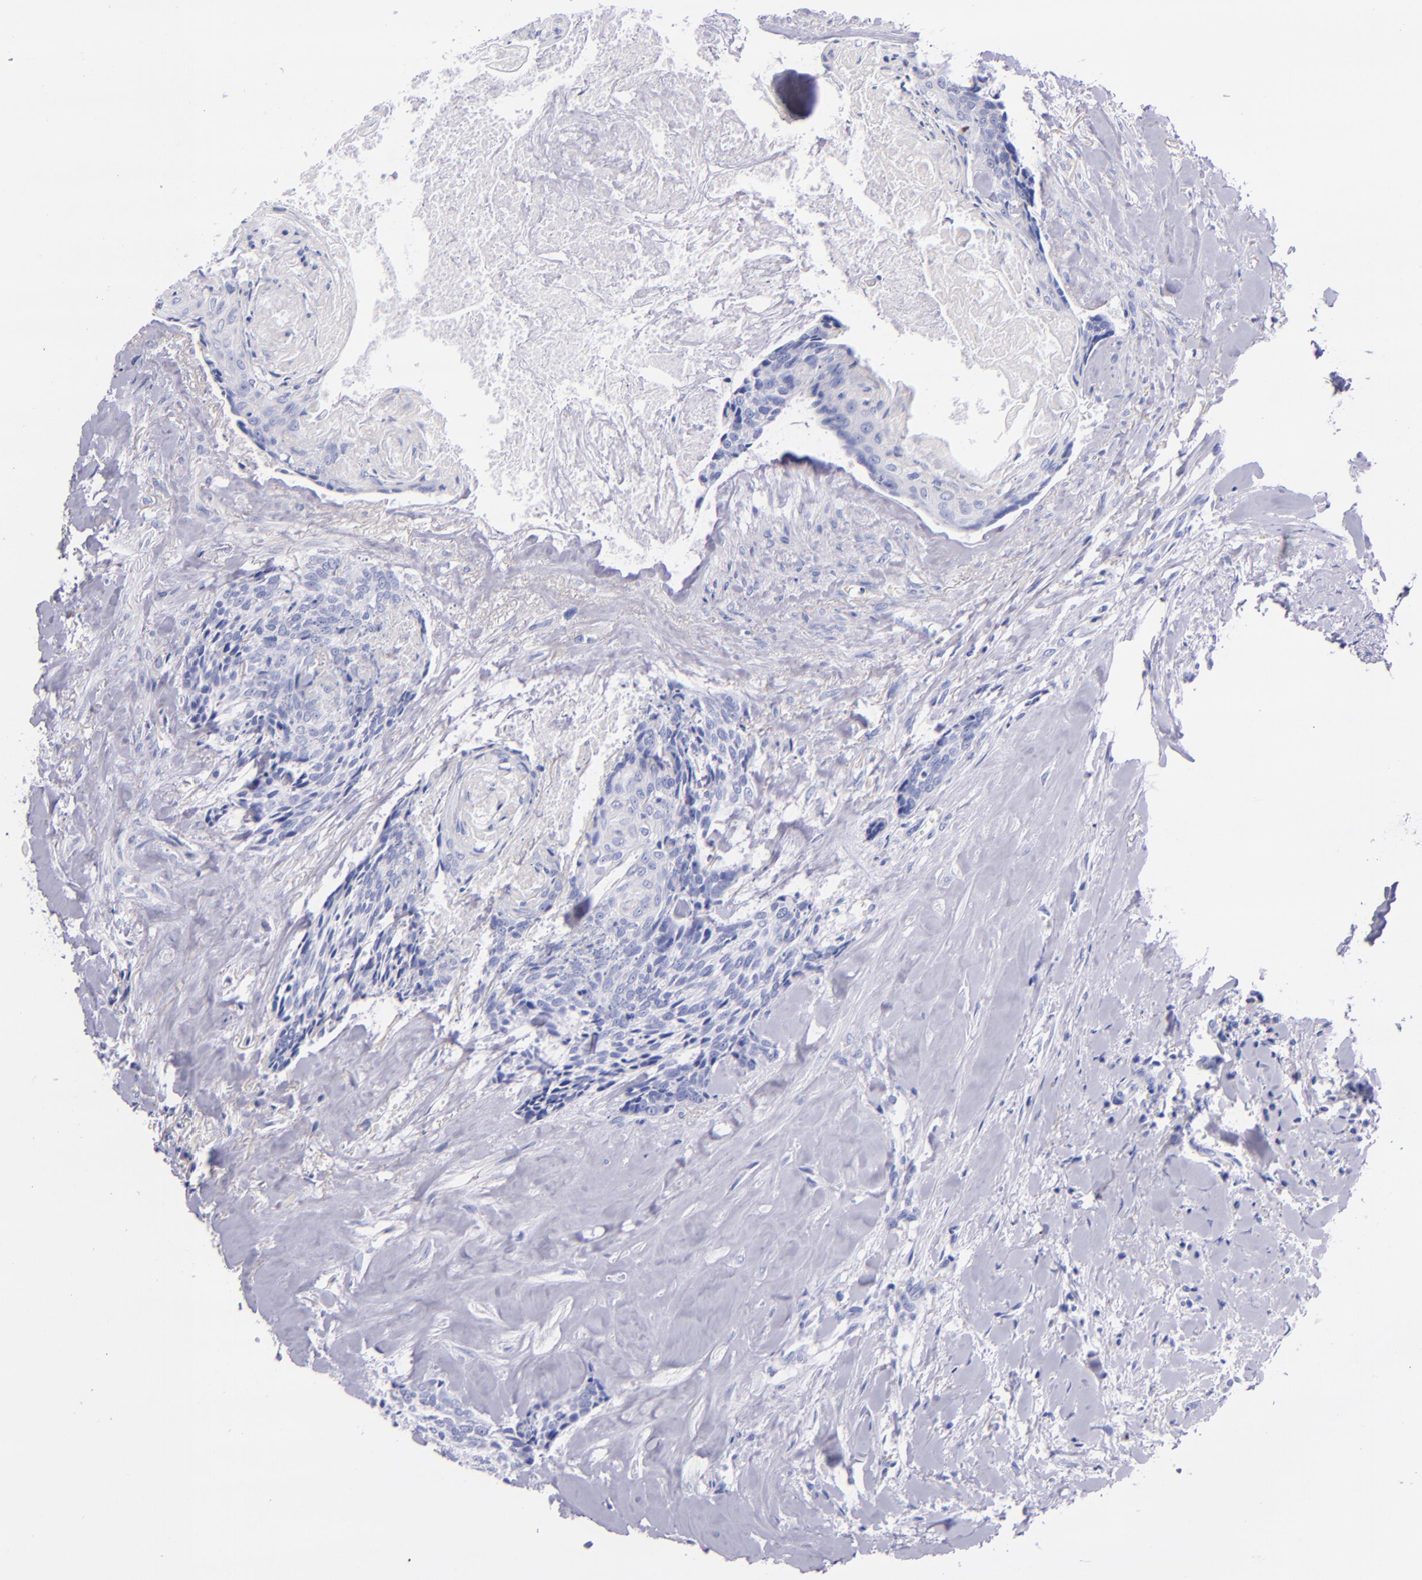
{"staining": {"intensity": "negative", "quantity": "none", "location": "none"}, "tissue": "head and neck cancer", "cell_type": "Tumor cells", "image_type": "cancer", "snomed": [{"axis": "morphology", "description": "Squamous cell carcinoma, NOS"}, {"axis": "topography", "description": "Salivary gland"}, {"axis": "topography", "description": "Head-Neck"}], "caption": "This is an immunohistochemistry micrograph of squamous cell carcinoma (head and neck). There is no expression in tumor cells.", "gene": "LAG3", "patient": {"sex": "male", "age": 70}}